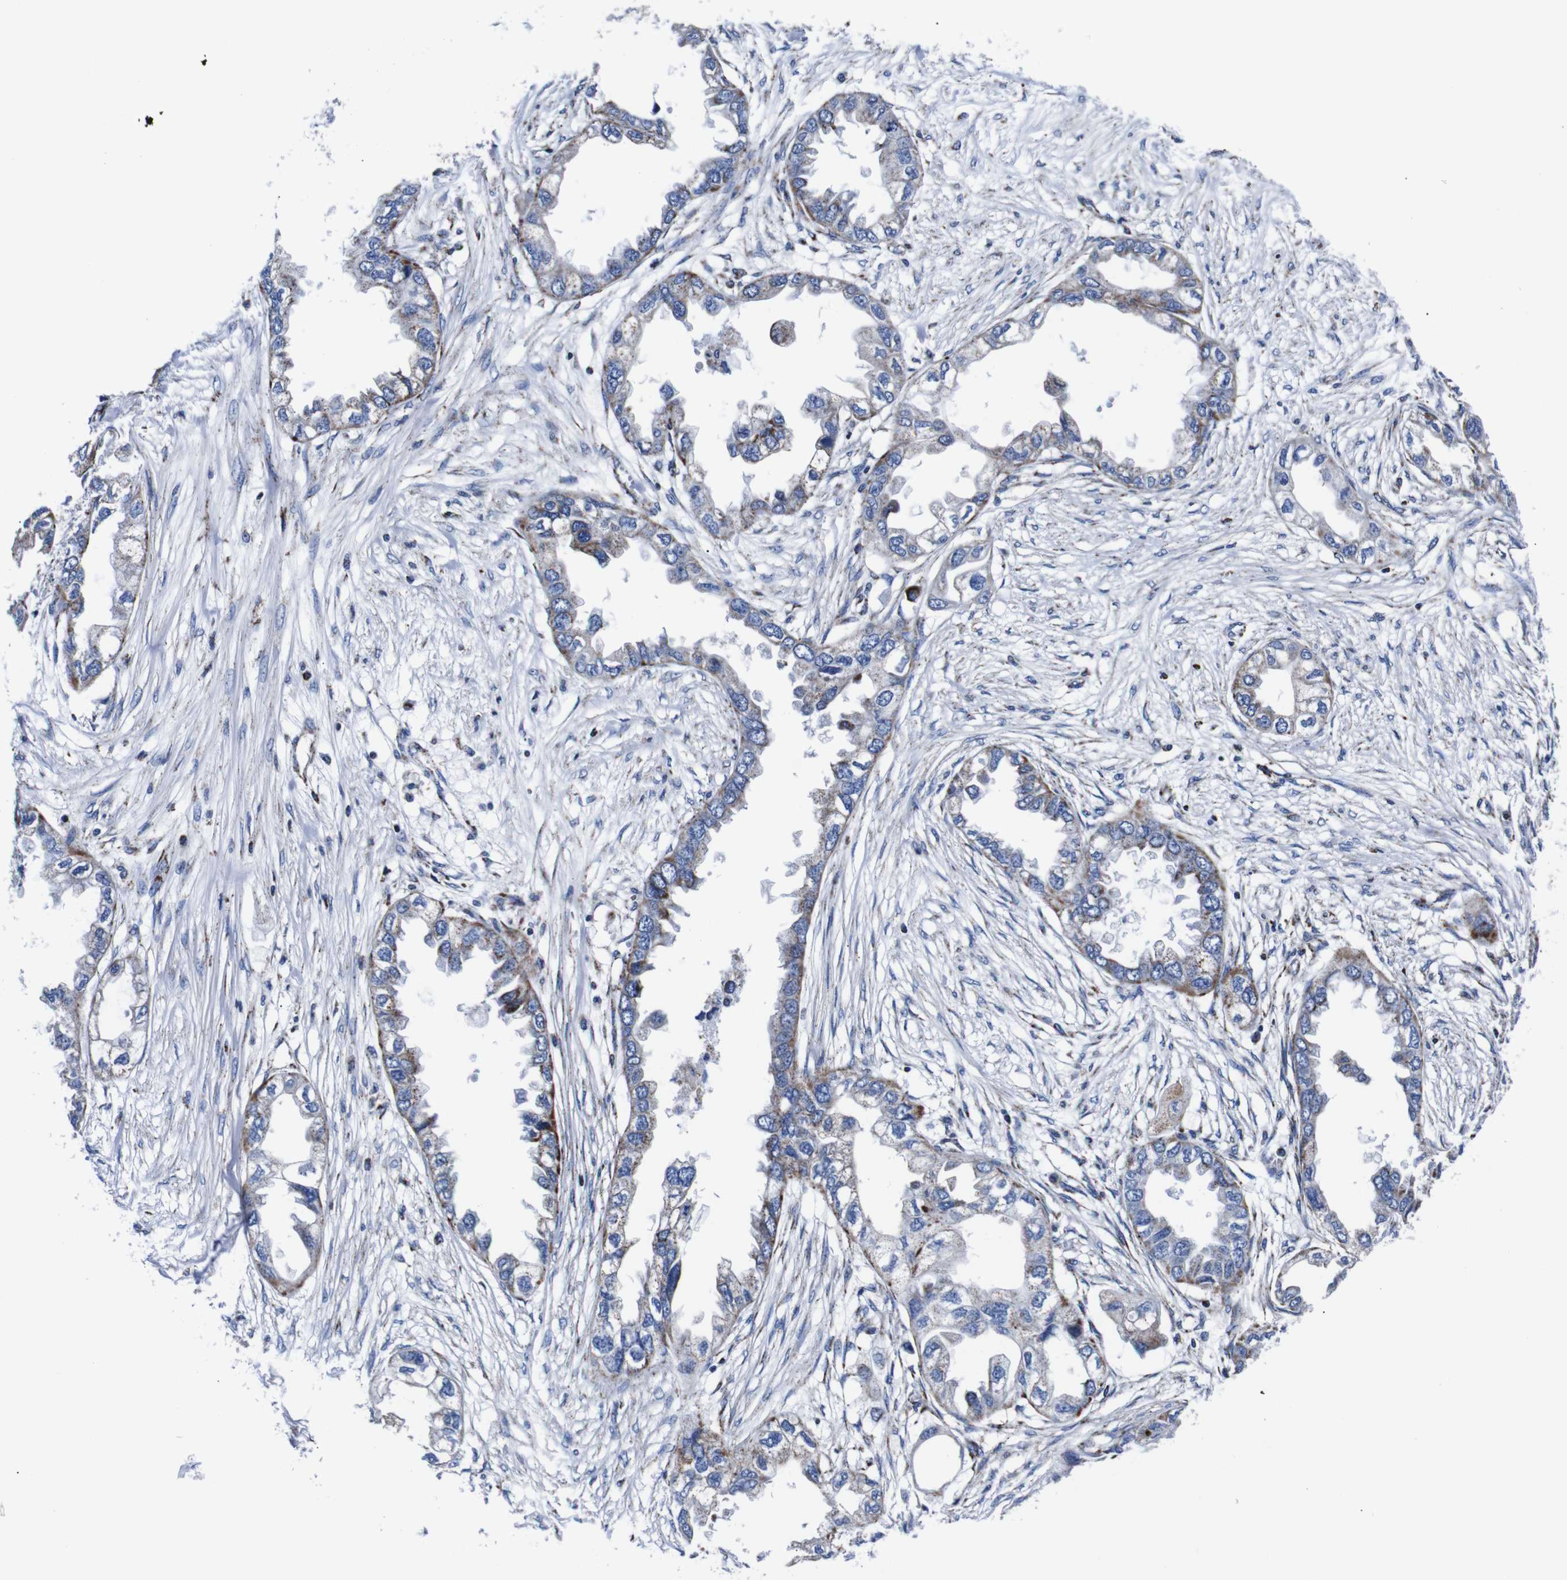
{"staining": {"intensity": "weak", "quantity": "<25%", "location": "cytoplasmic/membranous"}, "tissue": "endometrial cancer", "cell_type": "Tumor cells", "image_type": "cancer", "snomed": [{"axis": "morphology", "description": "Adenocarcinoma, NOS"}, {"axis": "topography", "description": "Endometrium"}], "caption": "Tumor cells show no significant protein positivity in endometrial cancer (adenocarcinoma). Nuclei are stained in blue.", "gene": "FKBP9", "patient": {"sex": "female", "age": 67}}